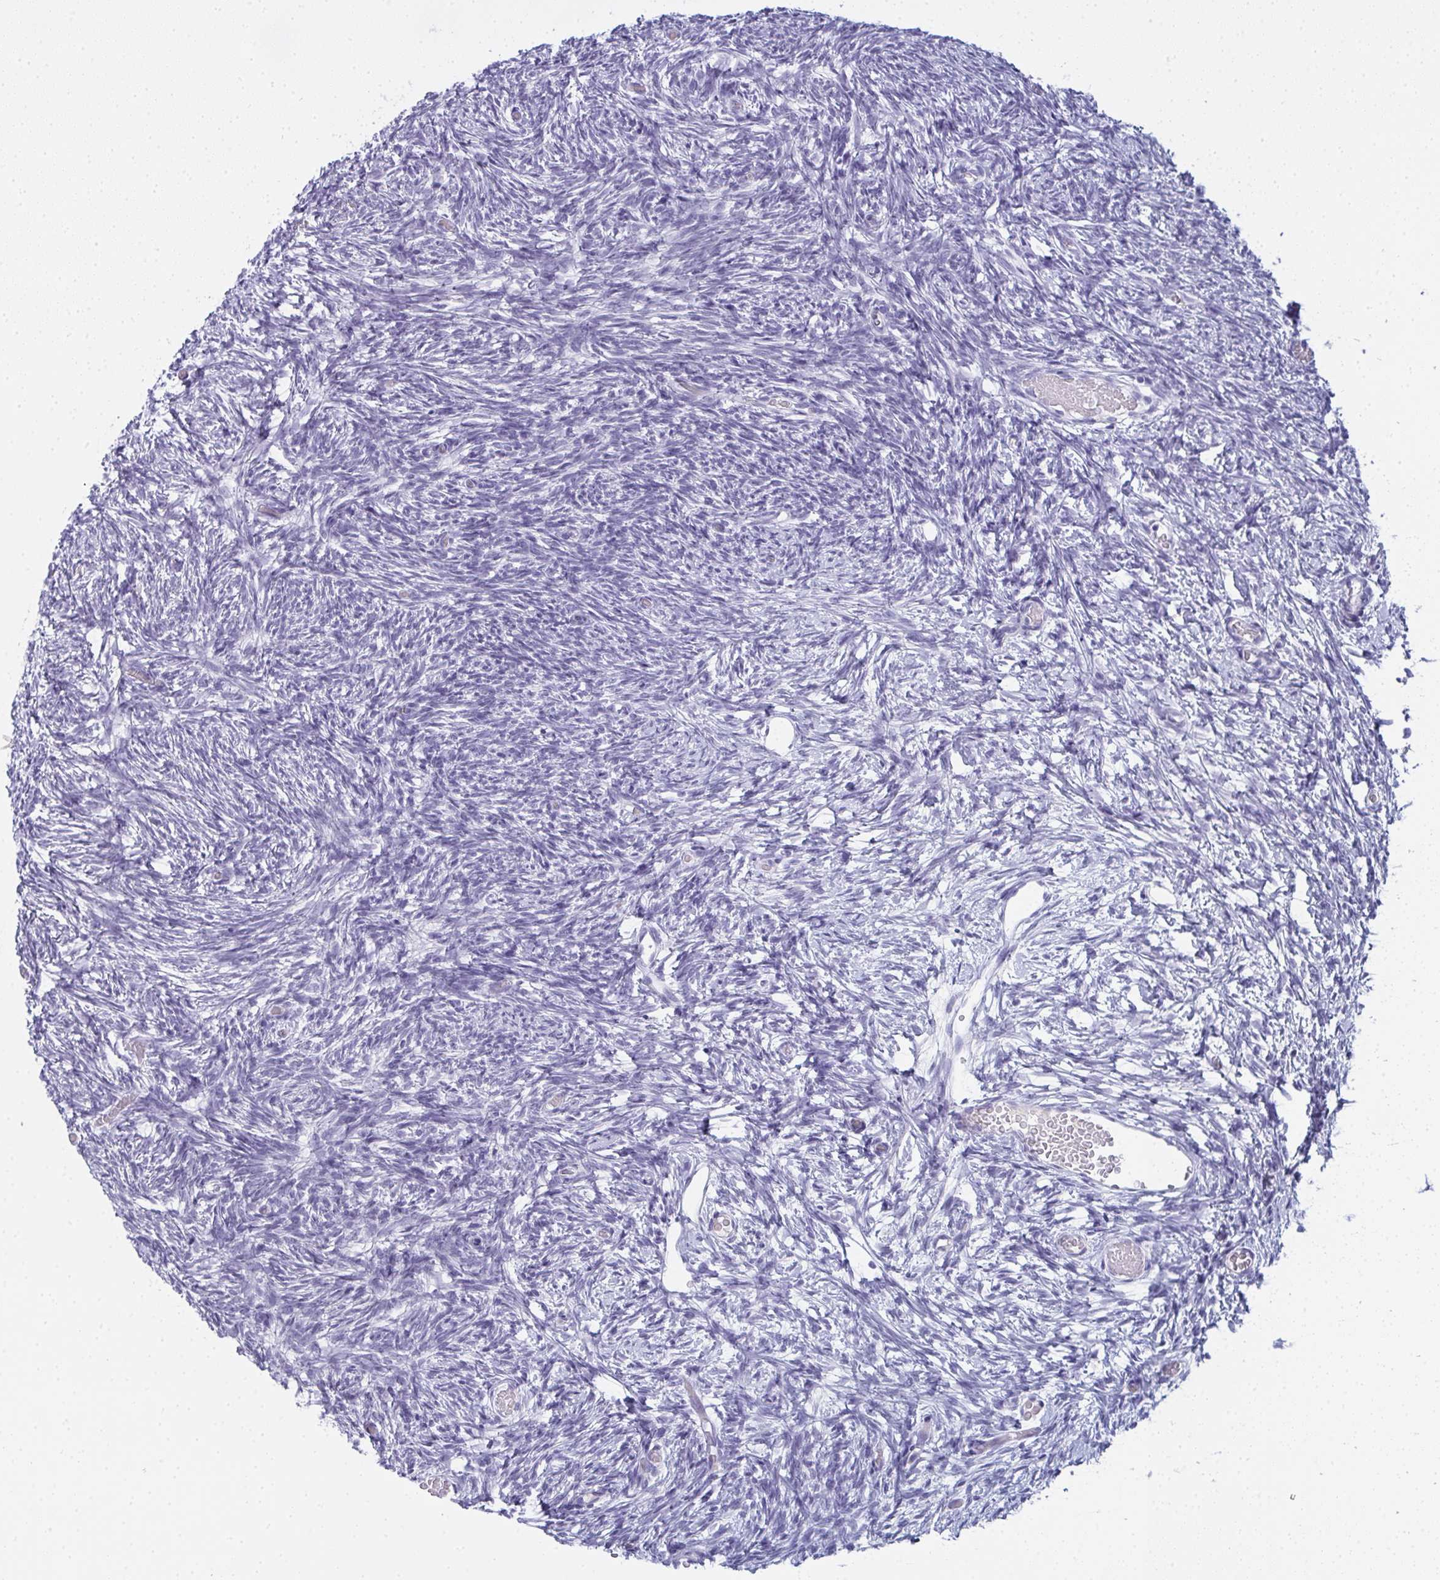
{"staining": {"intensity": "negative", "quantity": "none", "location": "none"}, "tissue": "ovary", "cell_type": "Follicle cells", "image_type": "normal", "snomed": [{"axis": "morphology", "description": "Normal tissue, NOS"}, {"axis": "topography", "description": "Ovary"}], "caption": "The histopathology image shows no significant staining in follicle cells of ovary.", "gene": "SLC36A2", "patient": {"sex": "female", "age": 39}}